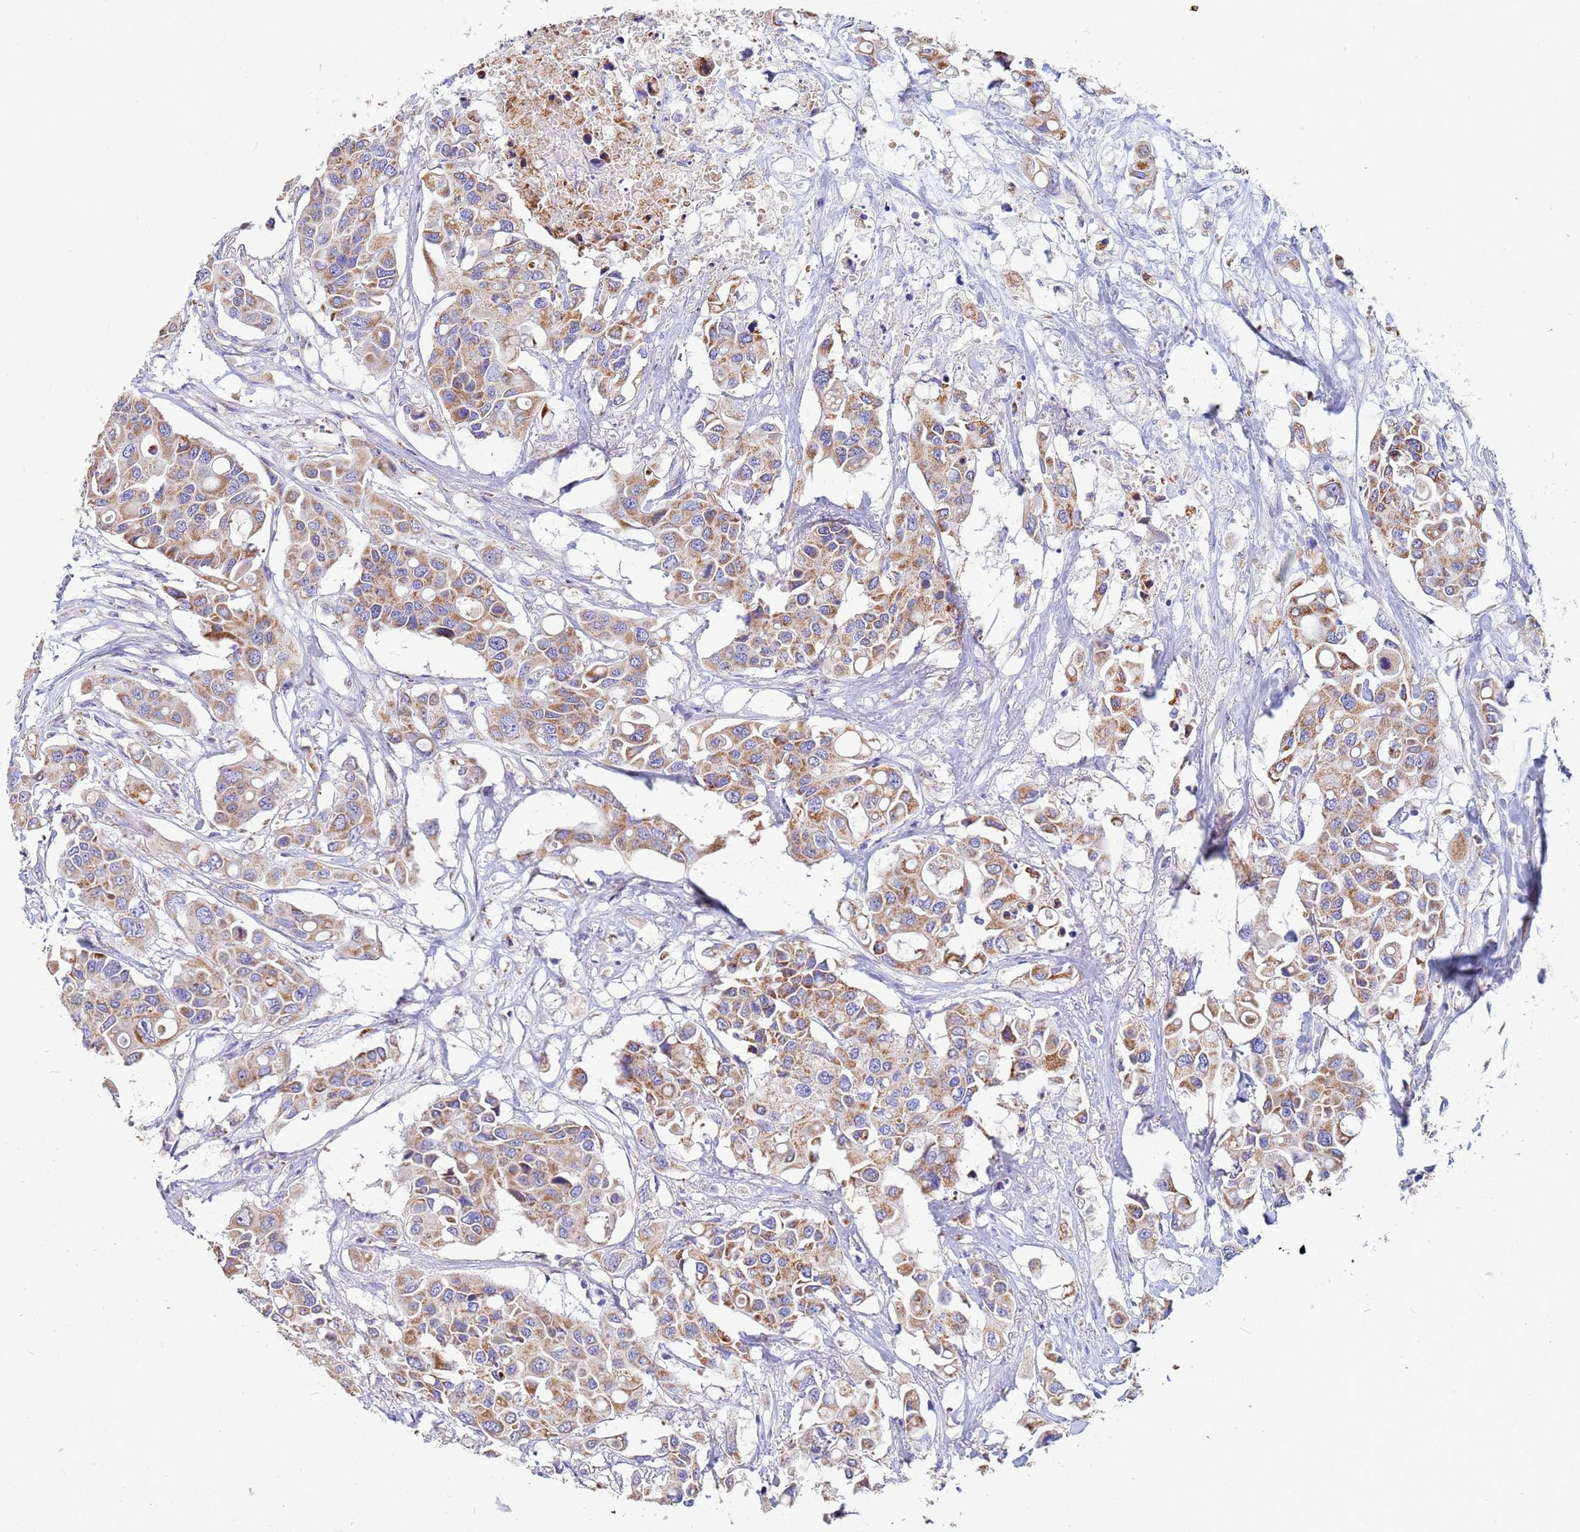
{"staining": {"intensity": "moderate", "quantity": ">75%", "location": "cytoplasmic/membranous"}, "tissue": "colorectal cancer", "cell_type": "Tumor cells", "image_type": "cancer", "snomed": [{"axis": "morphology", "description": "Adenocarcinoma, NOS"}, {"axis": "topography", "description": "Colon"}], "caption": "Colorectal cancer (adenocarcinoma) tissue exhibits moderate cytoplasmic/membranous expression in about >75% of tumor cells Nuclei are stained in blue.", "gene": "UQCRH", "patient": {"sex": "male", "age": 77}}